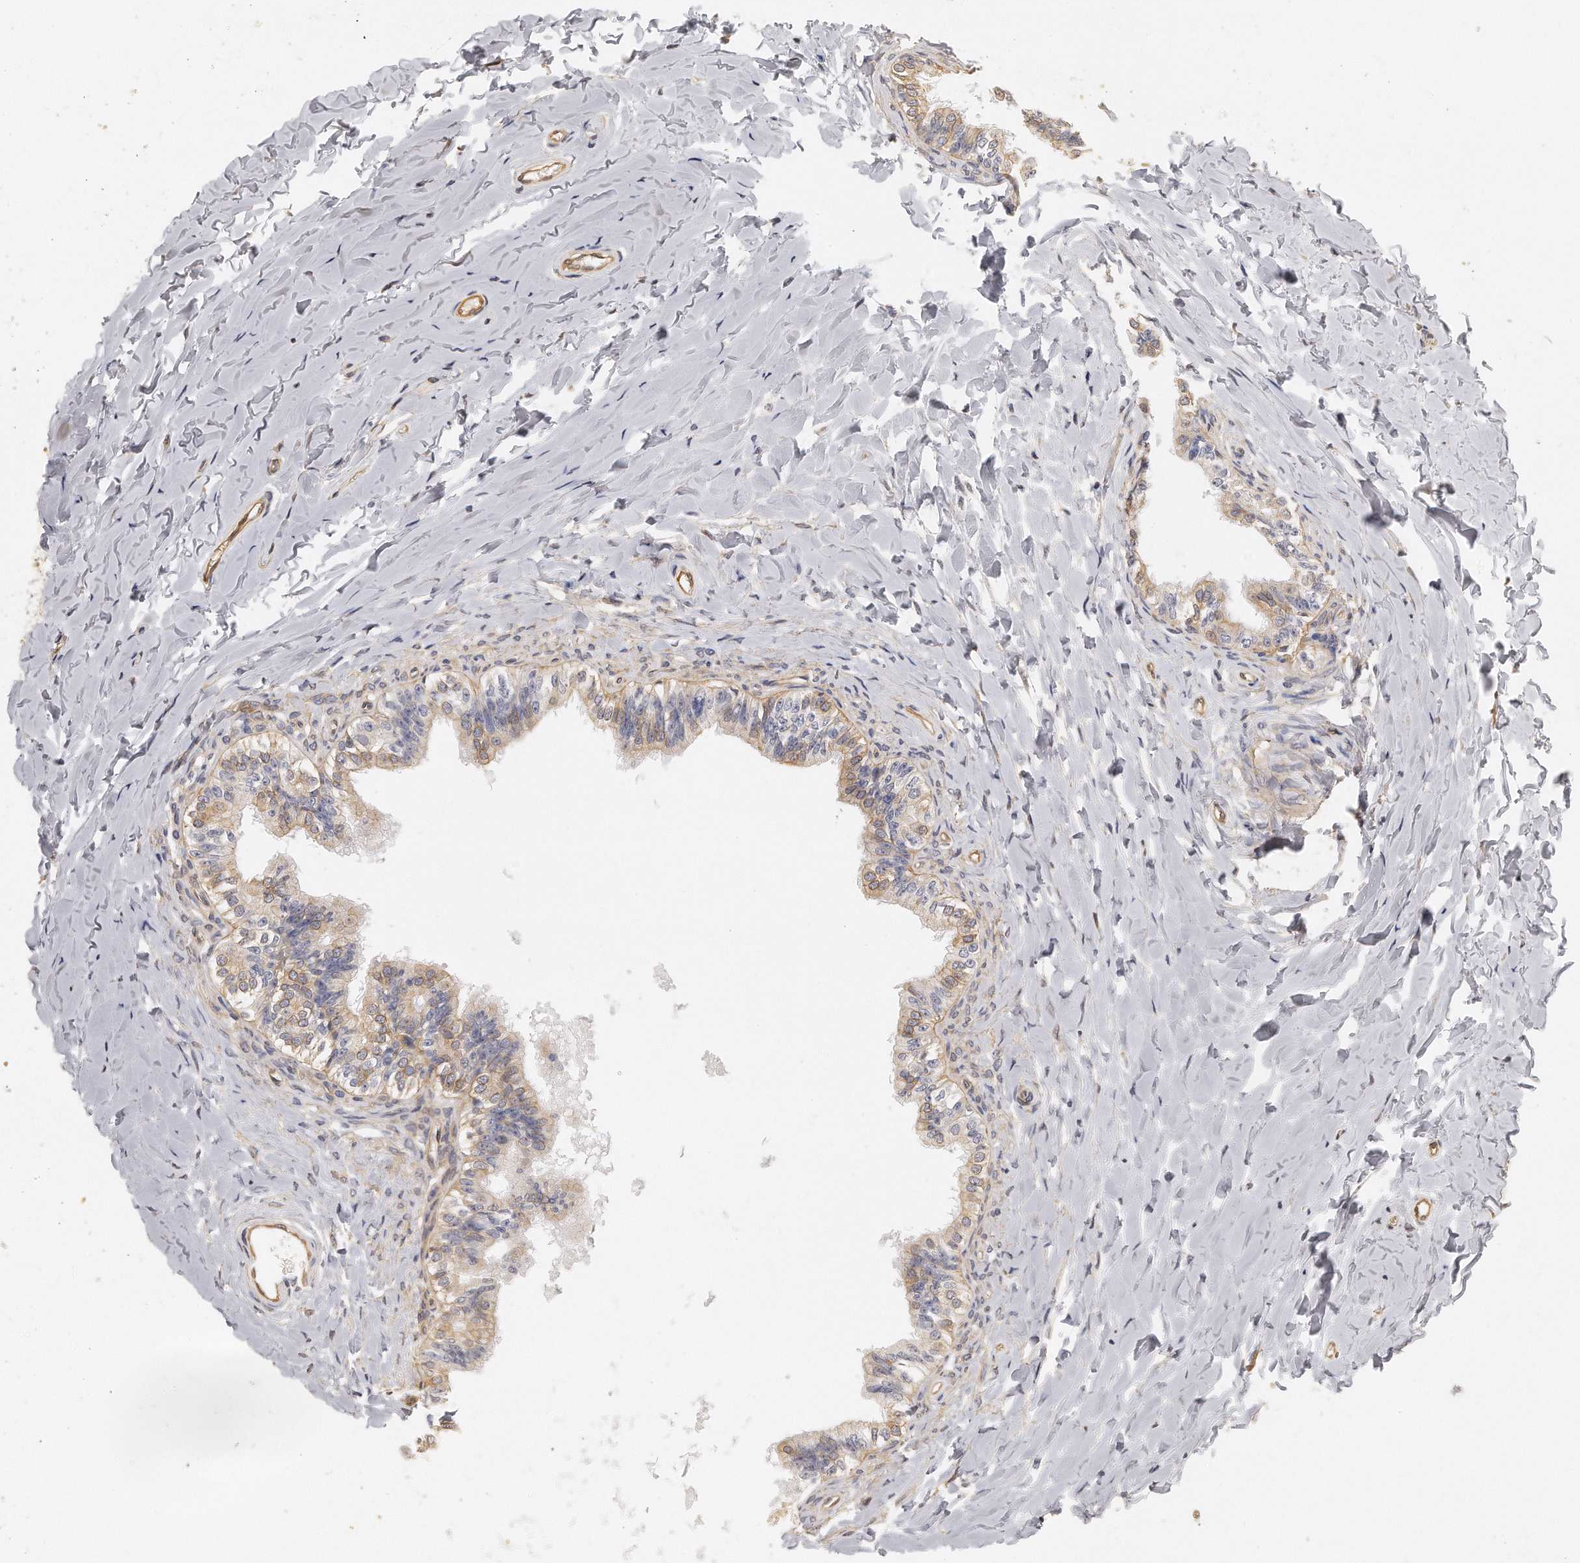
{"staining": {"intensity": "moderate", "quantity": "25%-75%", "location": "cytoplasmic/membranous"}, "tissue": "epididymis", "cell_type": "Glandular cells", "image_type": "normal", "snomed": [{"axis": "morphology", "description": "Normal tissue, NOS"}, {"axis": "topography", "description": "Soft tissue"}, {"axis": "topography", "description": "Epididymis"}], "caption": "Protein staining of normal epididymis exhibits moderate cytoplasmic/membranous positivity in approximately 25%-75% of glandular cells. Using DAB (3,3'-diaminobenzidine) (brown) and hematoxylin (blue) stains, captured at high magnification using brightfield microscopy.", "gene": "CHST7", "patient": {"sex": "male", "age": 26}}